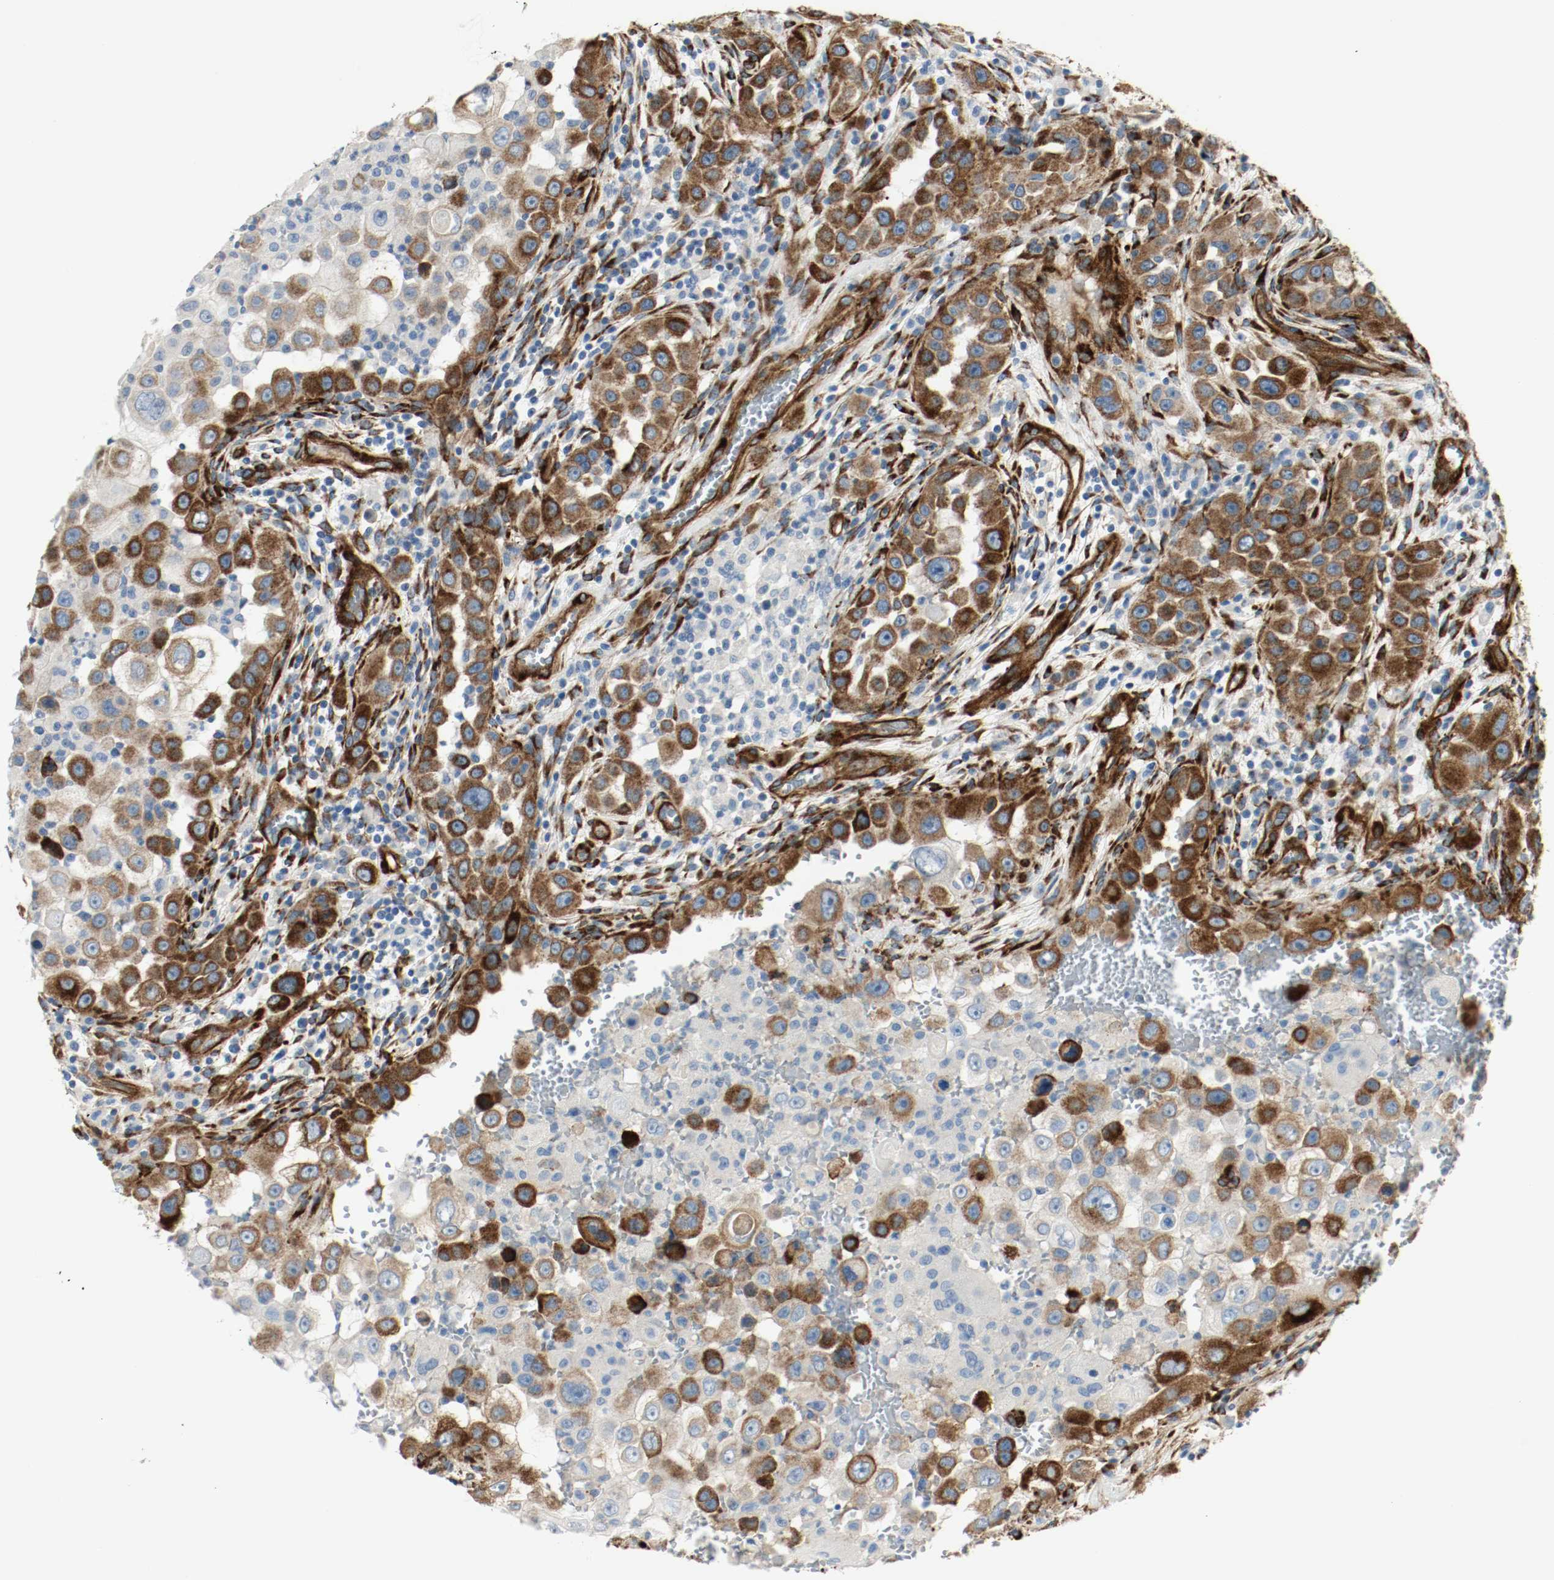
{"staining": {"intensity": "strong", "quantity": ">75%", "location": "cytoplasmic/membranous"}, "tissue": "head and neck cancer", "cell_type": "Tumor cells", "image_type": "cancer", "snomed": [{"axis": "morphology", "description": "Carcinoma, NOS"}, {"axis": "topography", "description": "Head-Neck"}], "caption": "Strong cytoplasmic/membranous staining is present in approximately >75% of tumor cells in head and neck cancer (carcinoma).", "gene": "LAMB1", "patient": {"sex": "male", "age": 87}}